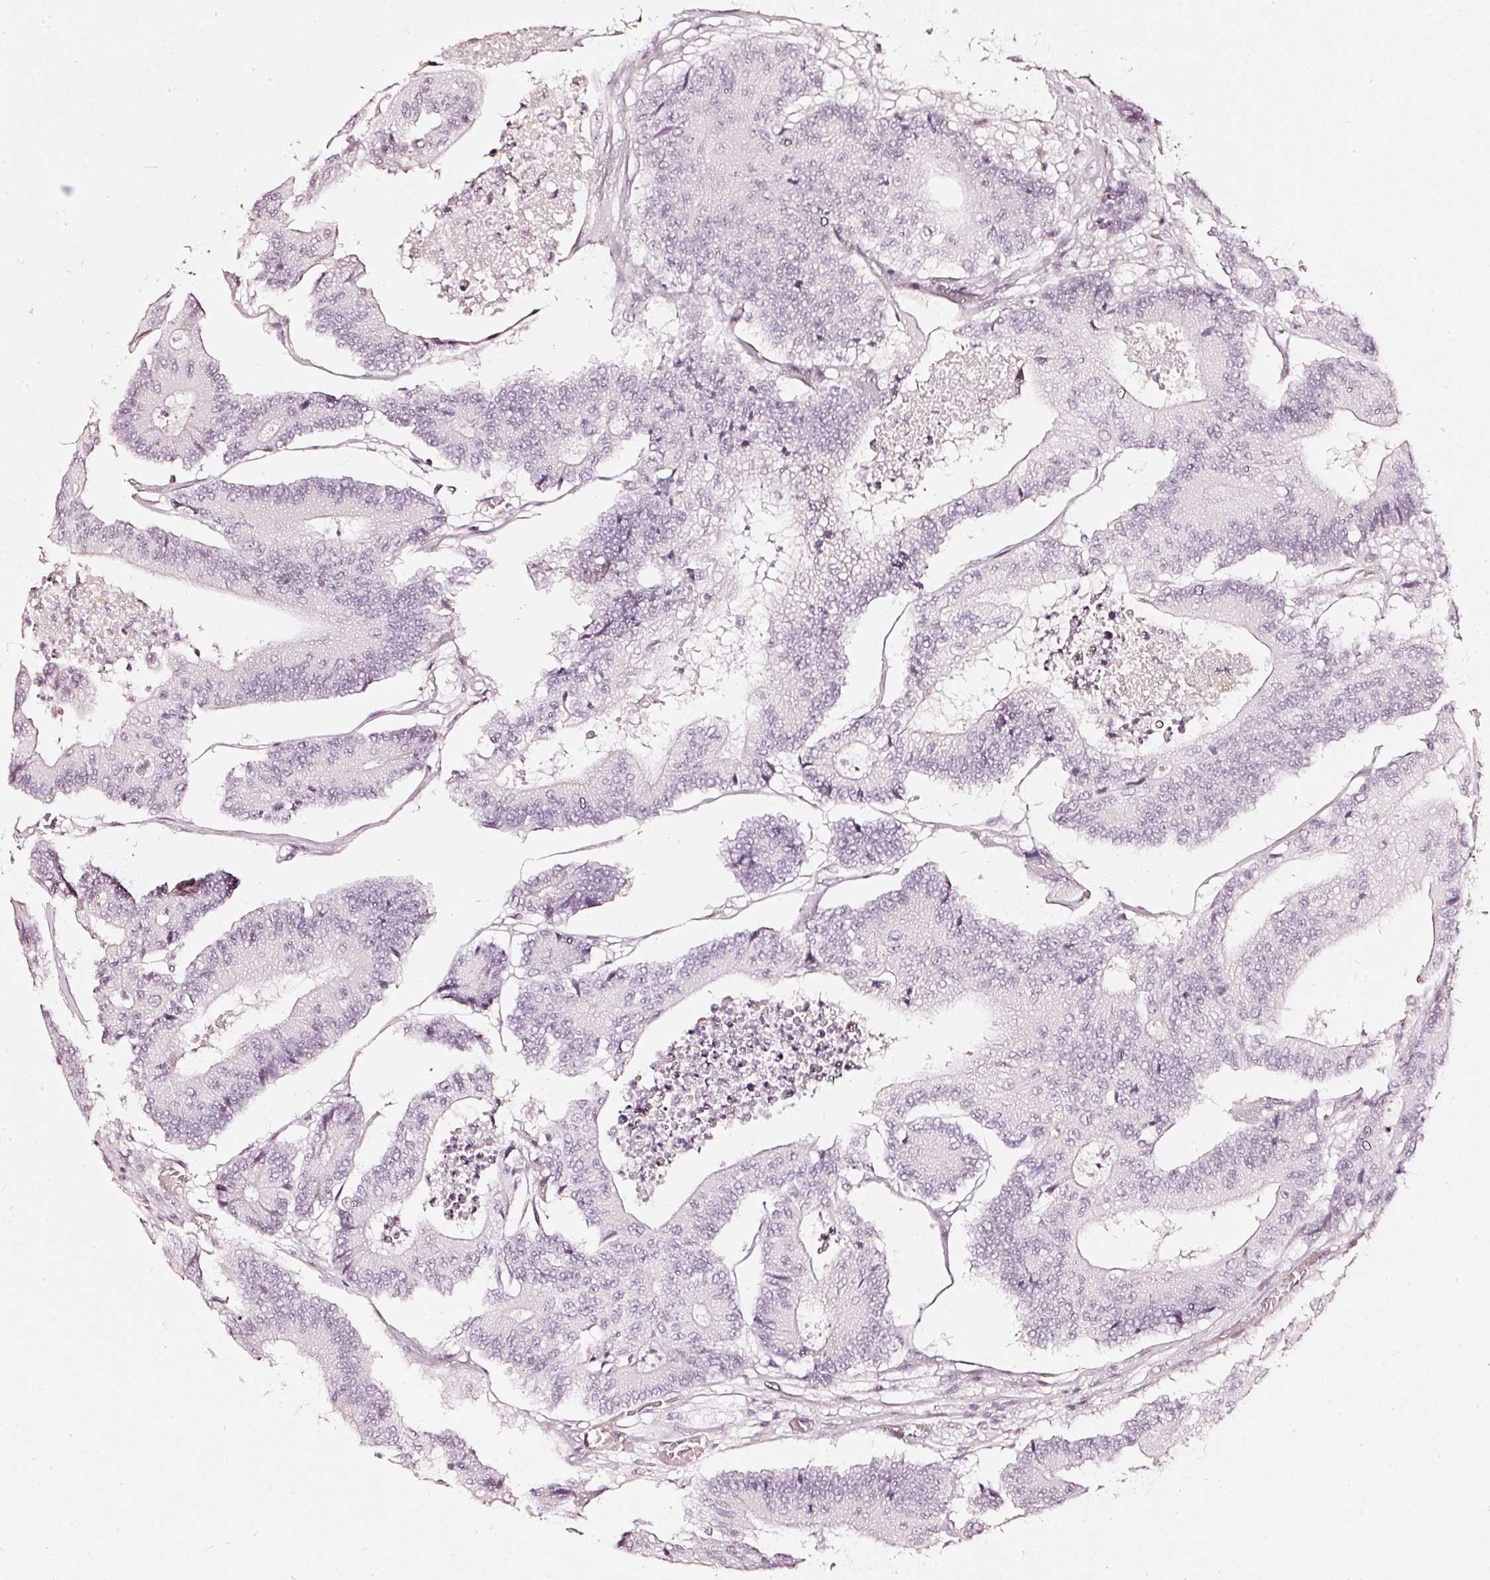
{"staining": {"intensity": "negative", "quantity": "none", "location": "none"}, "tissue": "colorectal cancer", "cell_type": "Tumor cells", "image_type": "cancer", "snomed": [{"axis": "morphology", "description": "Adenocarcinoma, NOS"}, {"axis": "topography", "description": "Colon"}], "caption": "An immunohistochemistry photomicrograph of colorectal cancer is shown. There is no staining in tumor cells of colorectal cancer.", "gene": "CNP", "patient": {"sex": "female", "age": 84}}